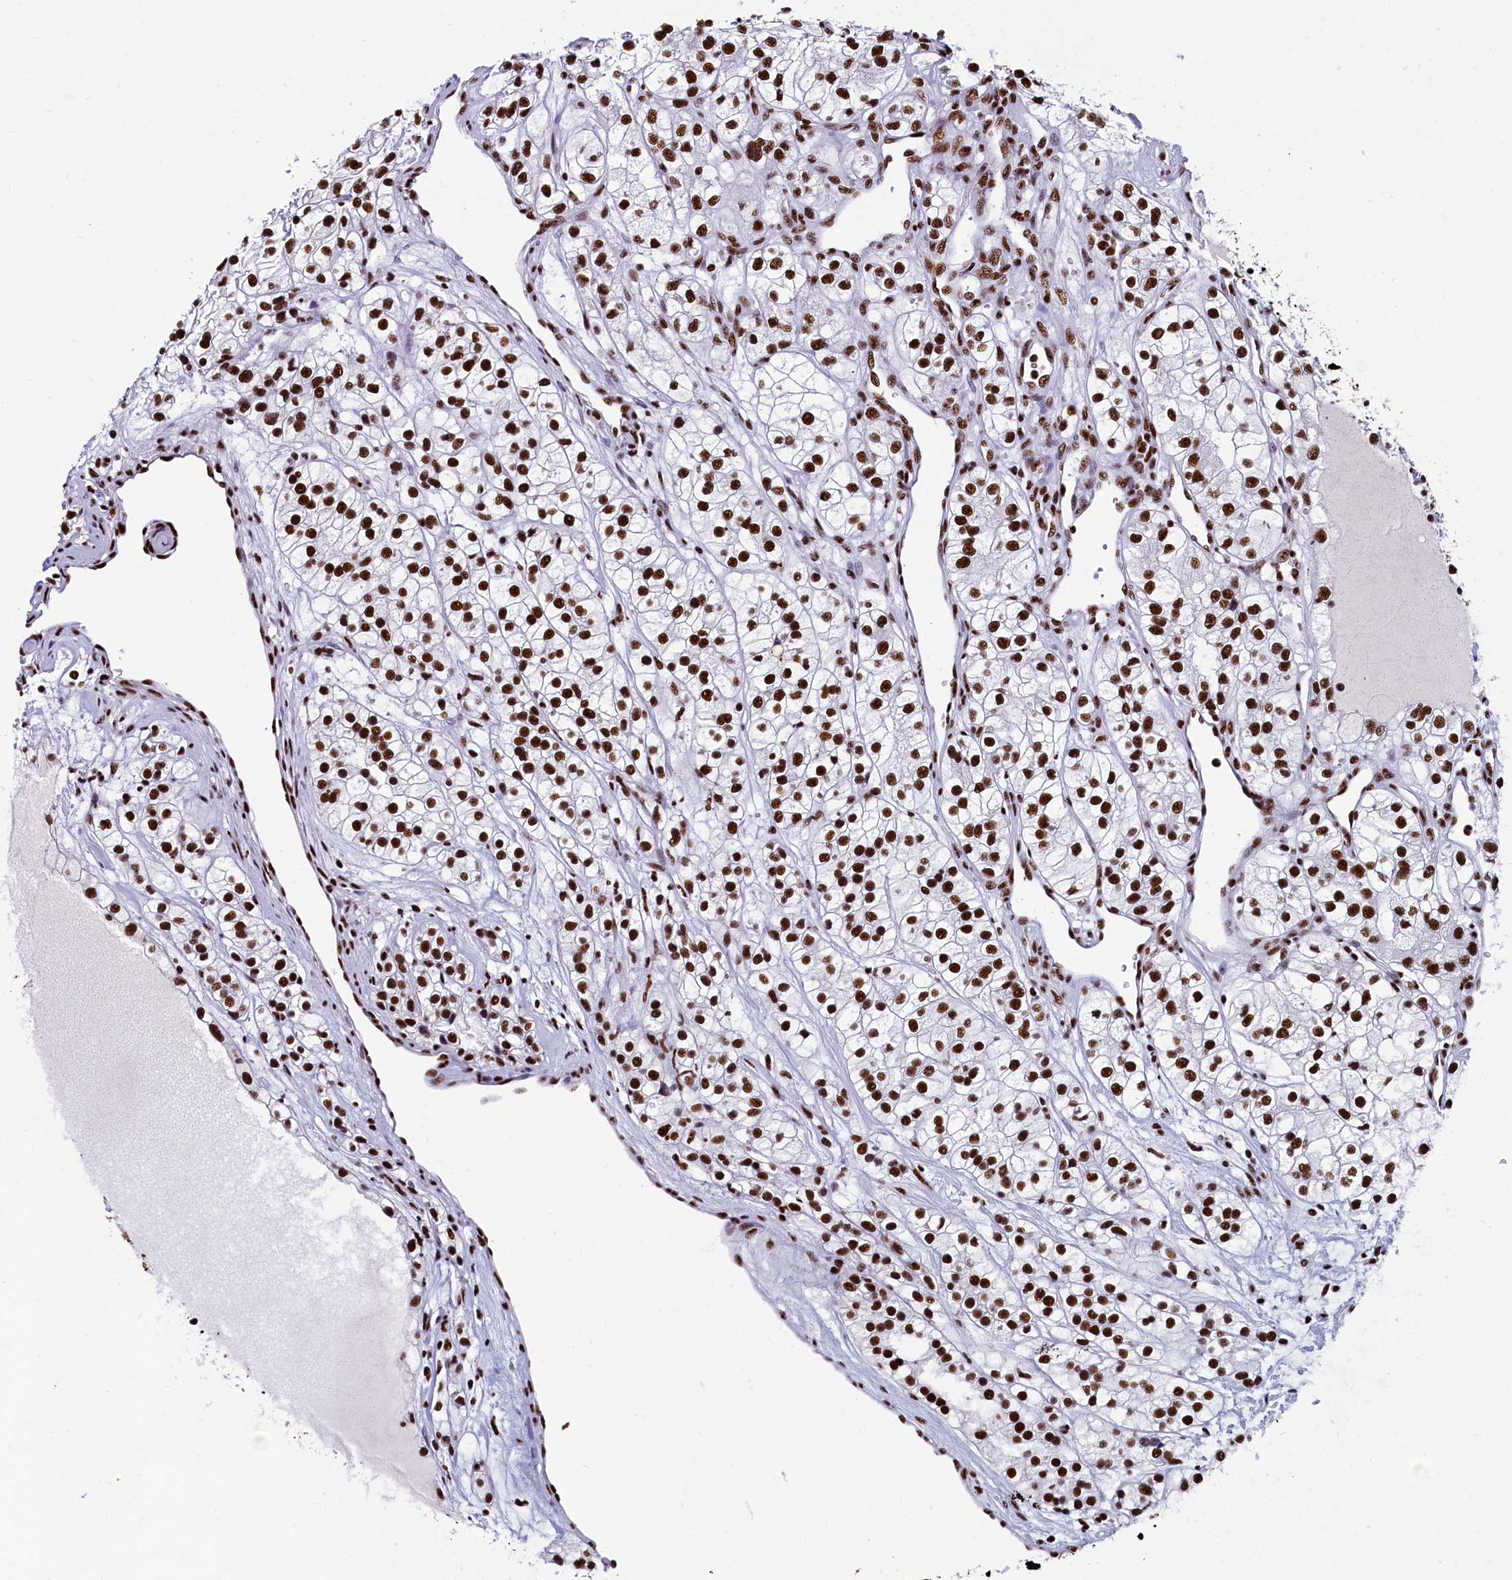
{"staining": {"intensity": "strong", "quantity": ">75%", "location": "nuclear"}, "tissue": "renal cancer", "cell_type": "Tumor cells", "image_type": "cancer", "snomed": [{"axis": "morphology", "description": "Adenocarcinoma, NOS"}, {"axis": "topography", "description": "Kidney"}], "caption": "Renal cancer stained with DAB immunohistochemistry (IHC) reveals high levels of strong nuclear staining in approximately >75% of tumor cells.", "gene": "SRRM2", "patient": {"sex": "female", "age": 57}}